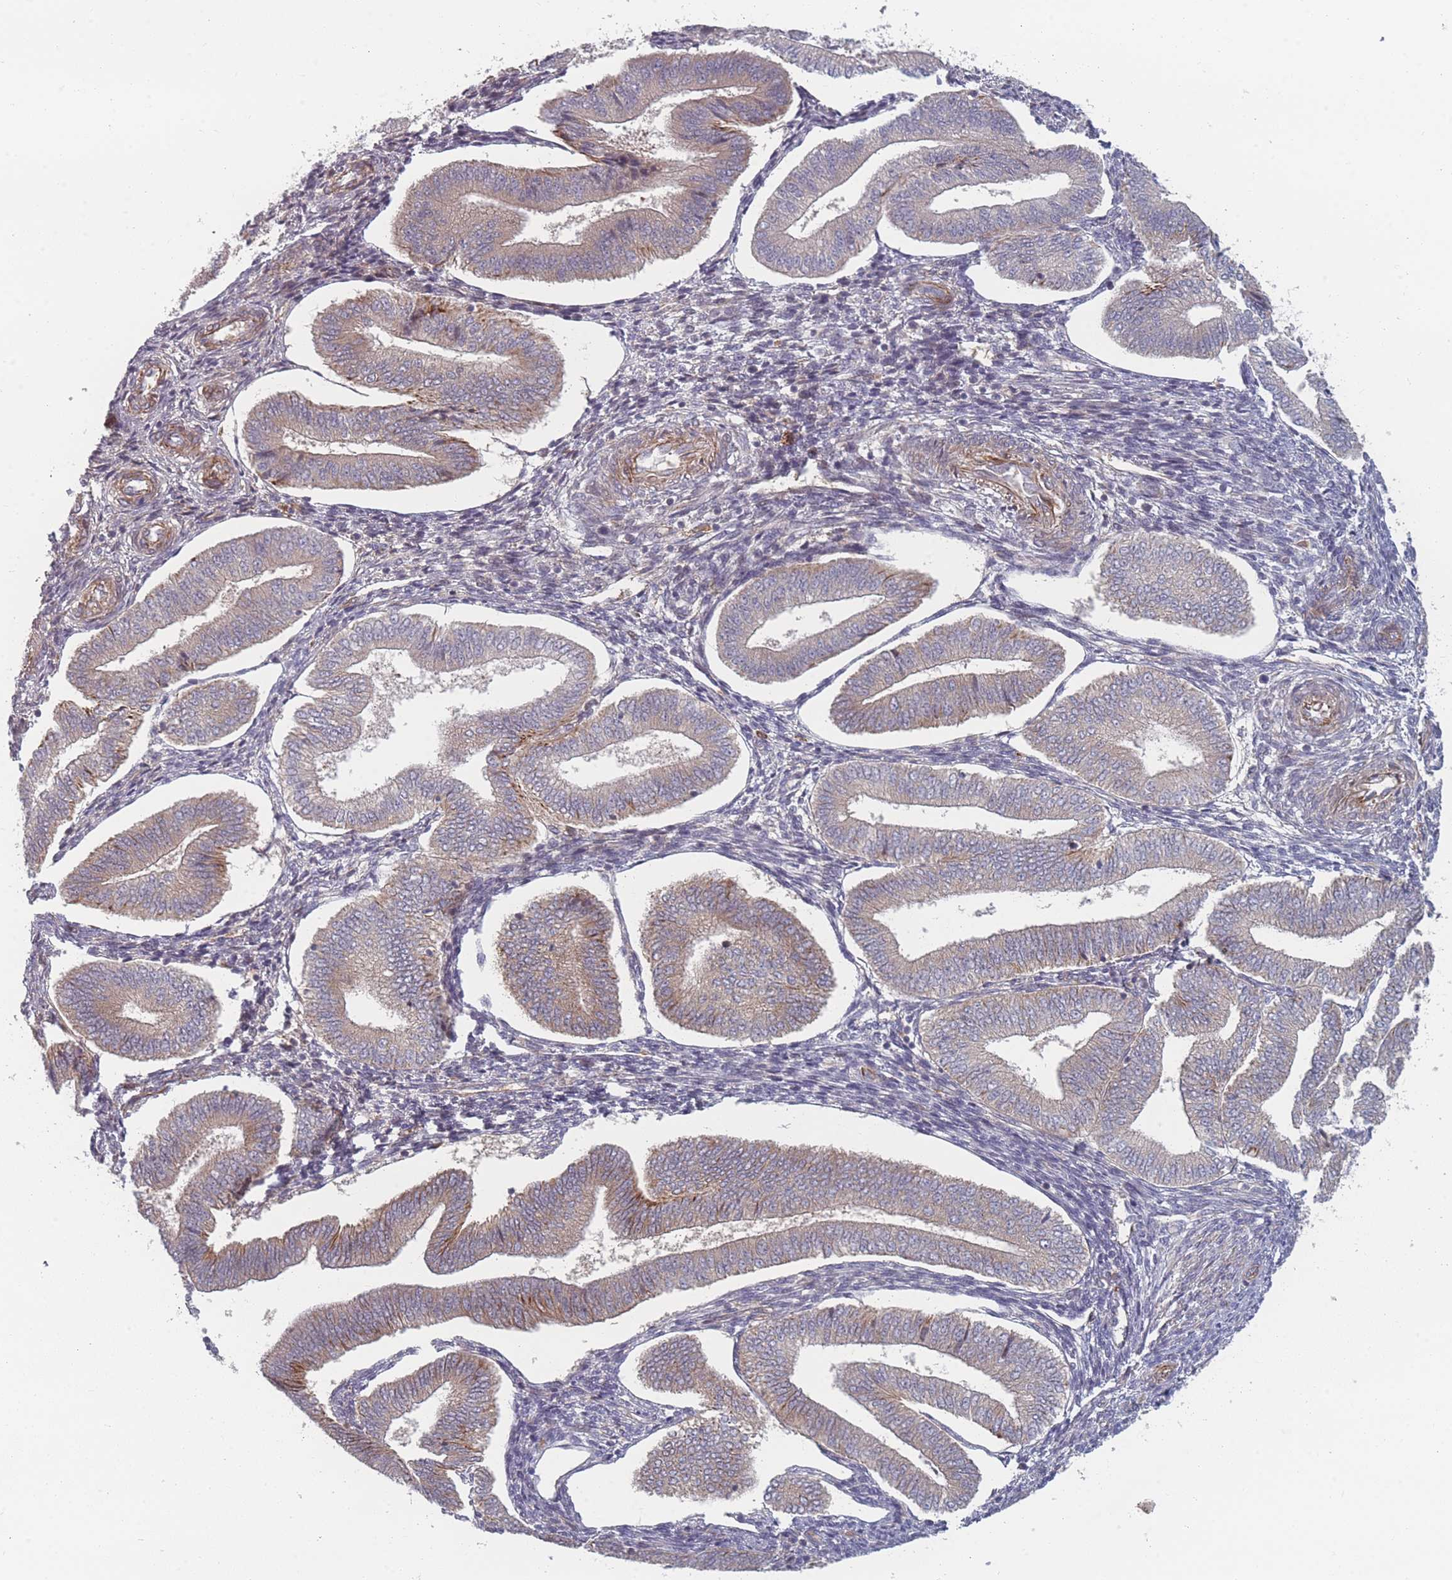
{"staining": {"intensity": "weak", "quantity": "<25%", "location": "cytoplasmic/membranous"}, "tissue": "endometrium", "cell_type": "Cells in endometrial stroma", "image_type": "normal", "snomed": [{"axis": "morphology", "description": "Normal tissue, NOS"}, {"axis": "topography", "description": "Endometrium"}], "caption": "This photomicrograph is of benign endometrium stained with IHC to label a protein in brown with the nuclei are counter-stained blue. There is no positivity in cells in endometrial stroma. The staining was performed using DAB to visualize the protein expression in brown, while the nuclei were stained in blue with hematoxylin (Magnification: 20x).", "gene": "EEF1AKMT2", "patient": {"sex": "female", "age": 34}}